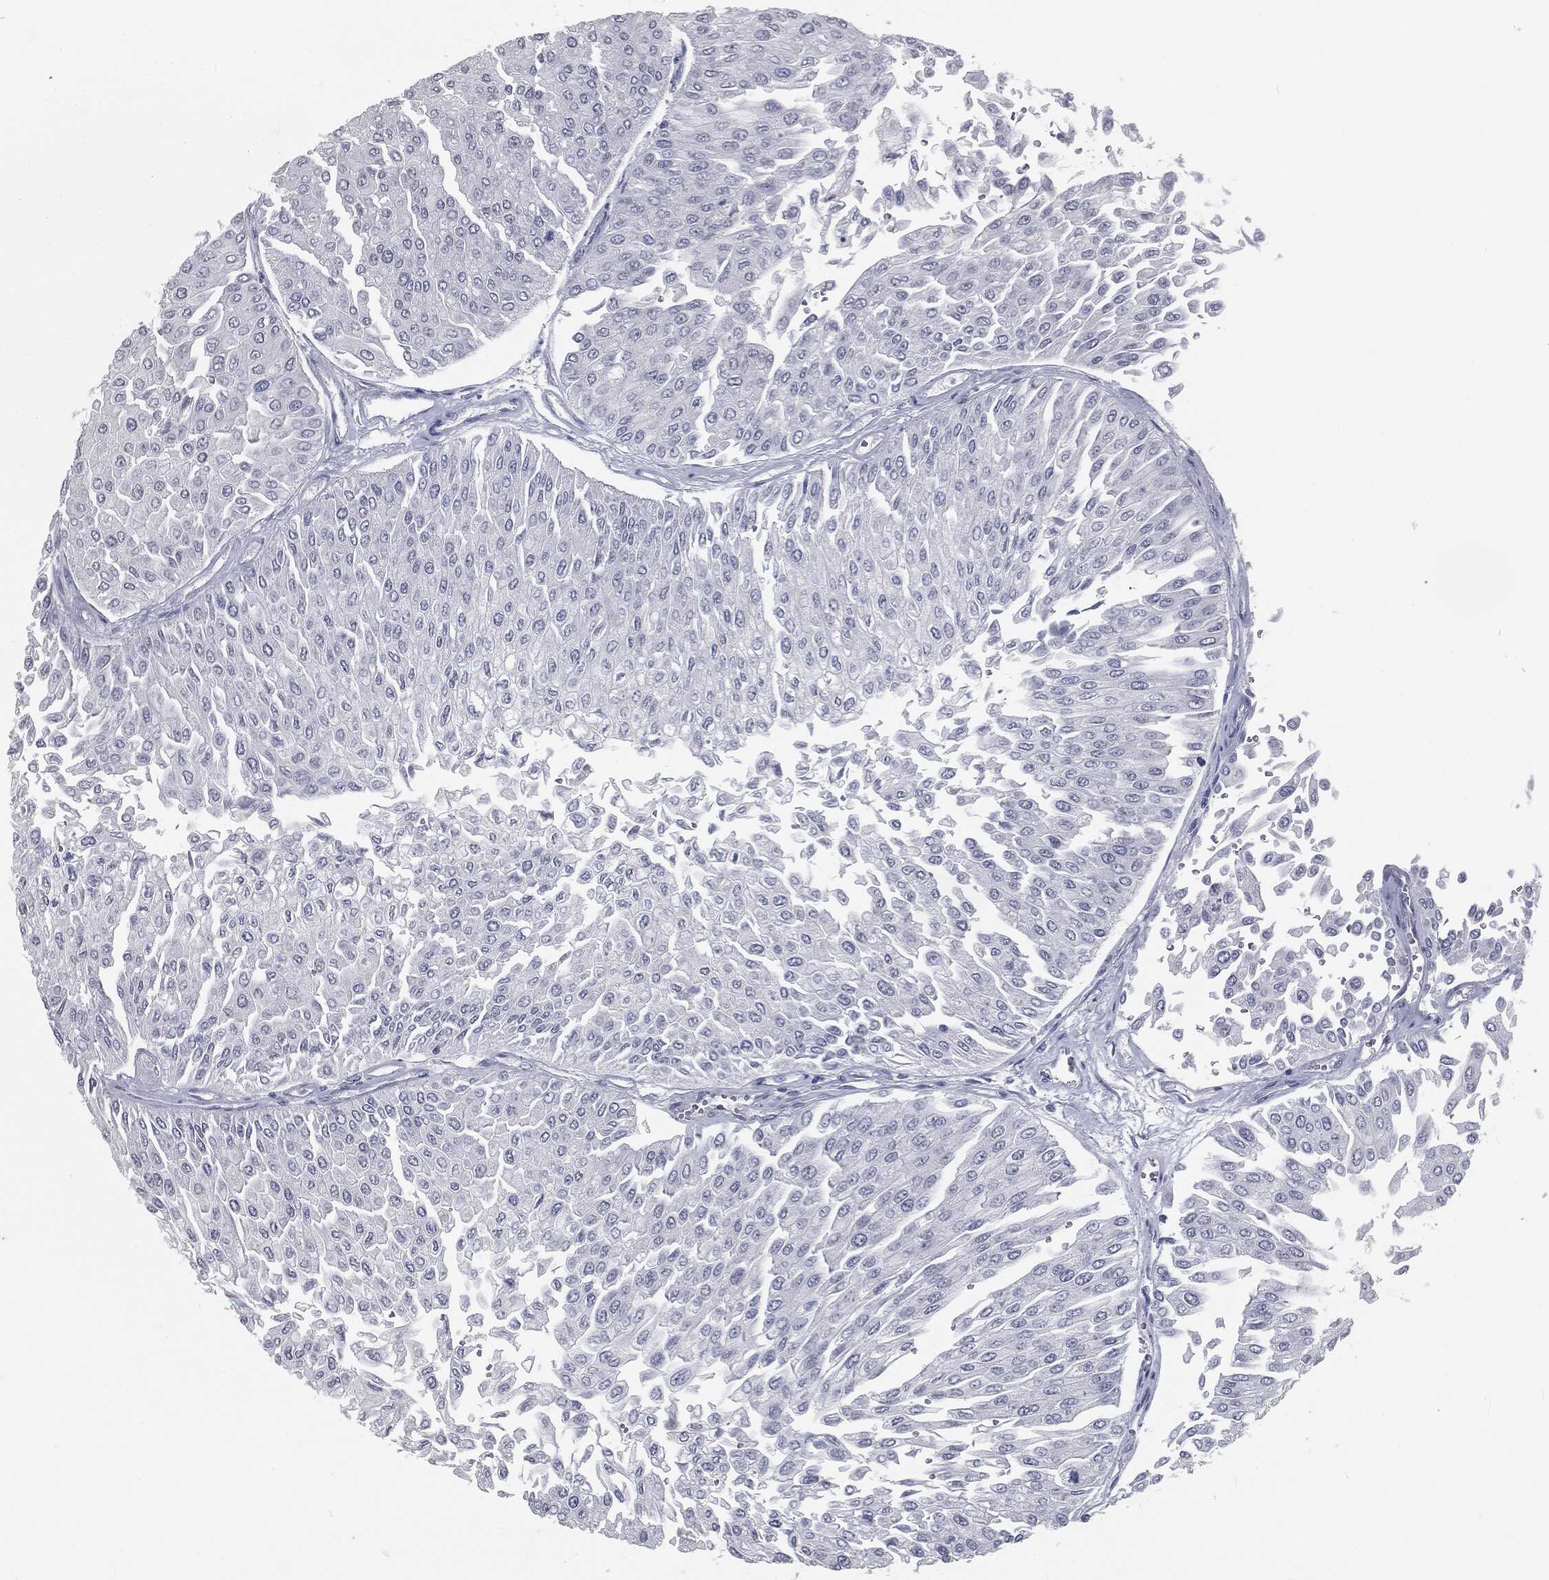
{"staining": {"intensity": "negative", "quantity": "none", "location": "none"}, "tissue": "urothelial cancer", "cell_type": "Tumor cells", "image_type": "cancer", "snomed": [{"axis": "morphology", "description": "Urothelial carcinoma, Low grade"}, {"axis": "topography", "description": "Urinary bladder"}], "caption": "DAB immunohistochemical staining of human low-grade urothelial carcinoma displays no significant positivity in tumor cells. (Brightfield microscopy of DAB (3,3'-diaminobenzidine) immunohistochemistry (IHC) at high magnification).", "gene": "PRAME", "patient": {"sex": "male", "age": 67}}